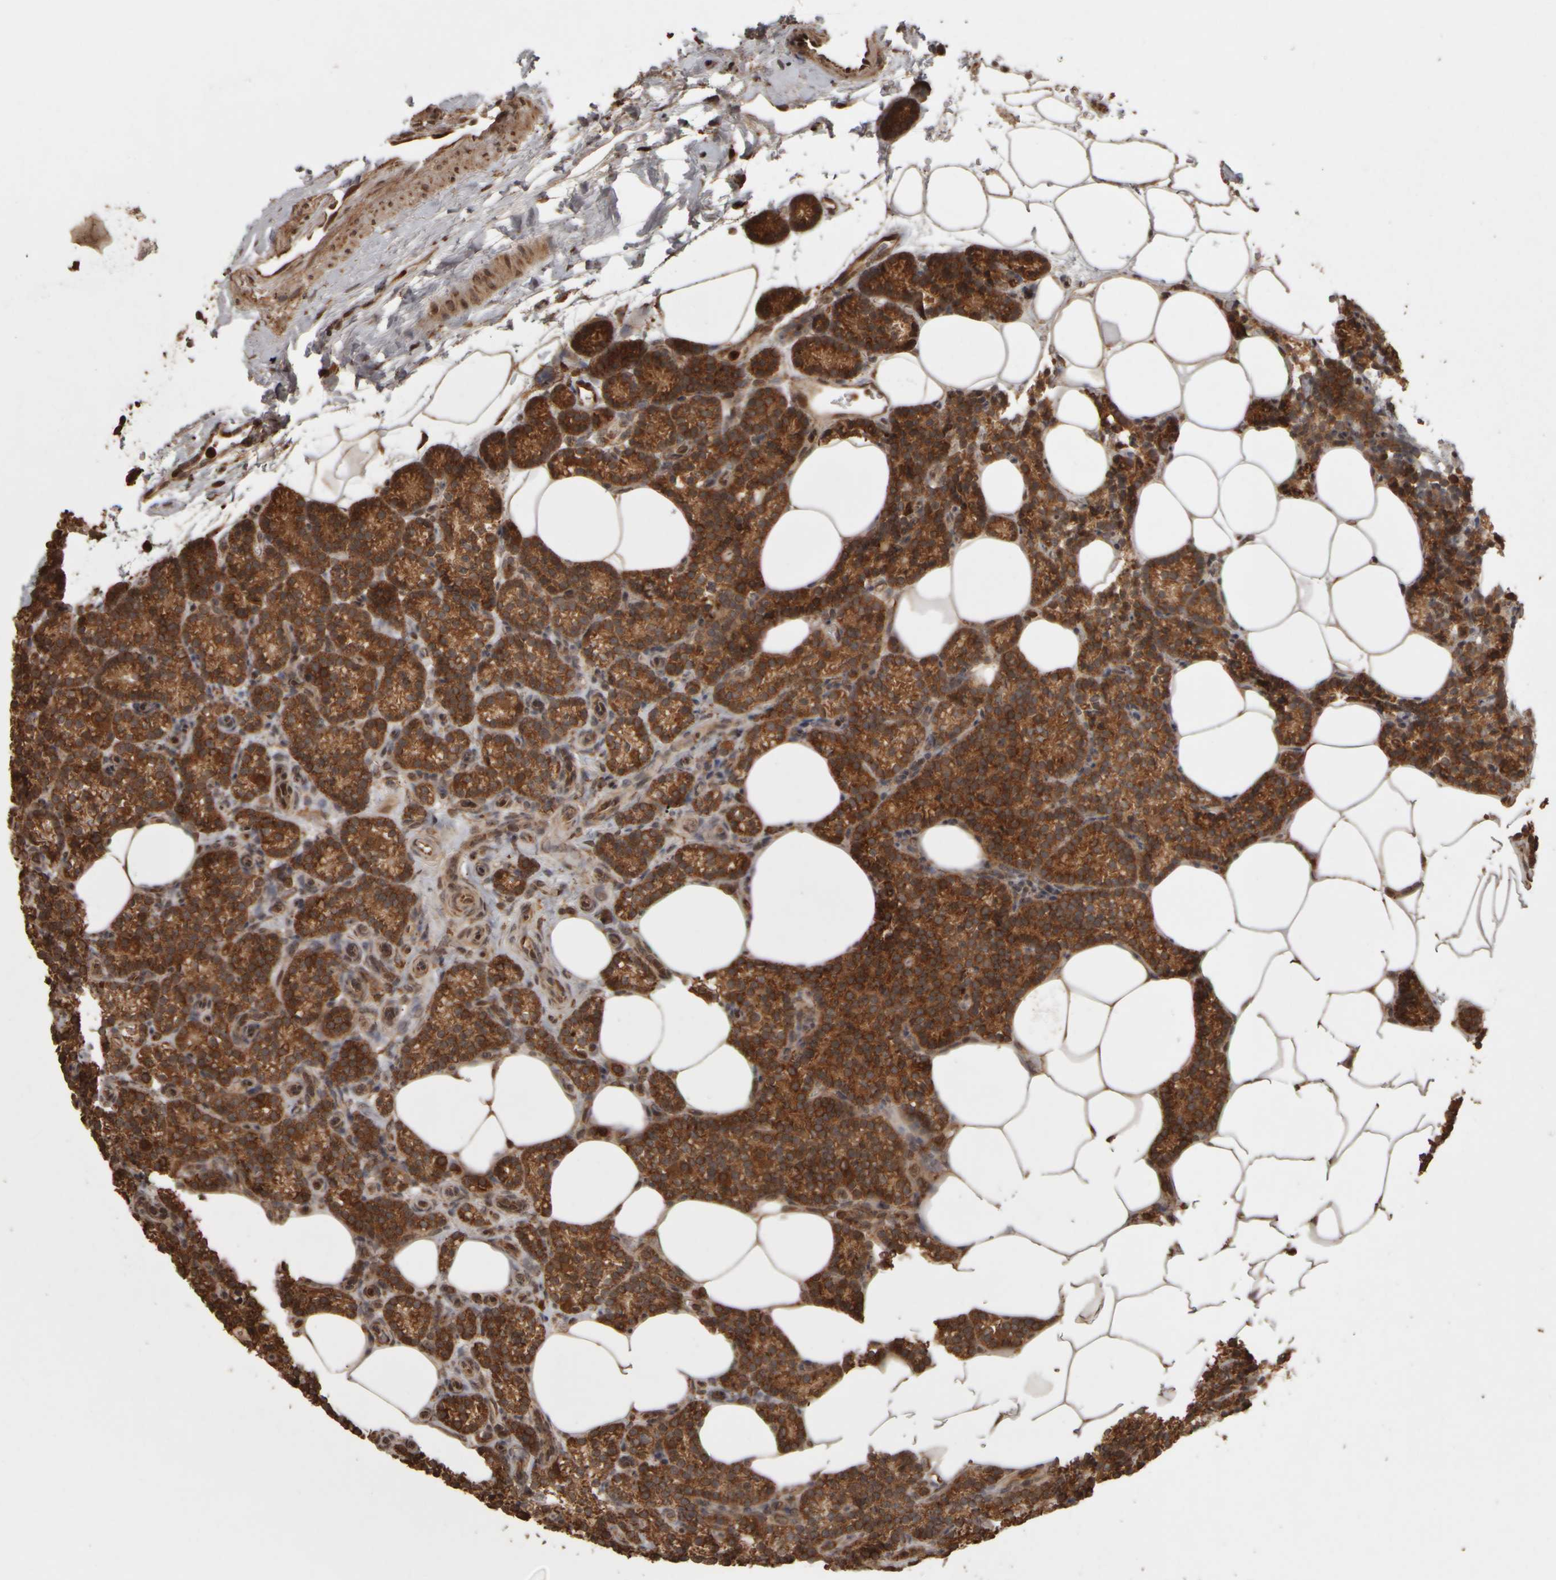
{"staining": {"intensity": "strong", "quantity": ">75%", "location": "cytoplasmic/membranous"}, "tissue": "parathyroid gland", "cell_type": "Glandular cells", "image_type": "normal", "snomed": [{"axis": "morphology", "description": "Normal tissue, NOS"}, {"axis": "topography", "description": "Parathyroid gland"}], "caption": "Protein expression analysis of normal parathyroid gland shows strong cytoplasmic/membranous staining in about >75% of glandular cells.", "gene": "AGBL3", "patient": {"sex": "male", "age": 58}}